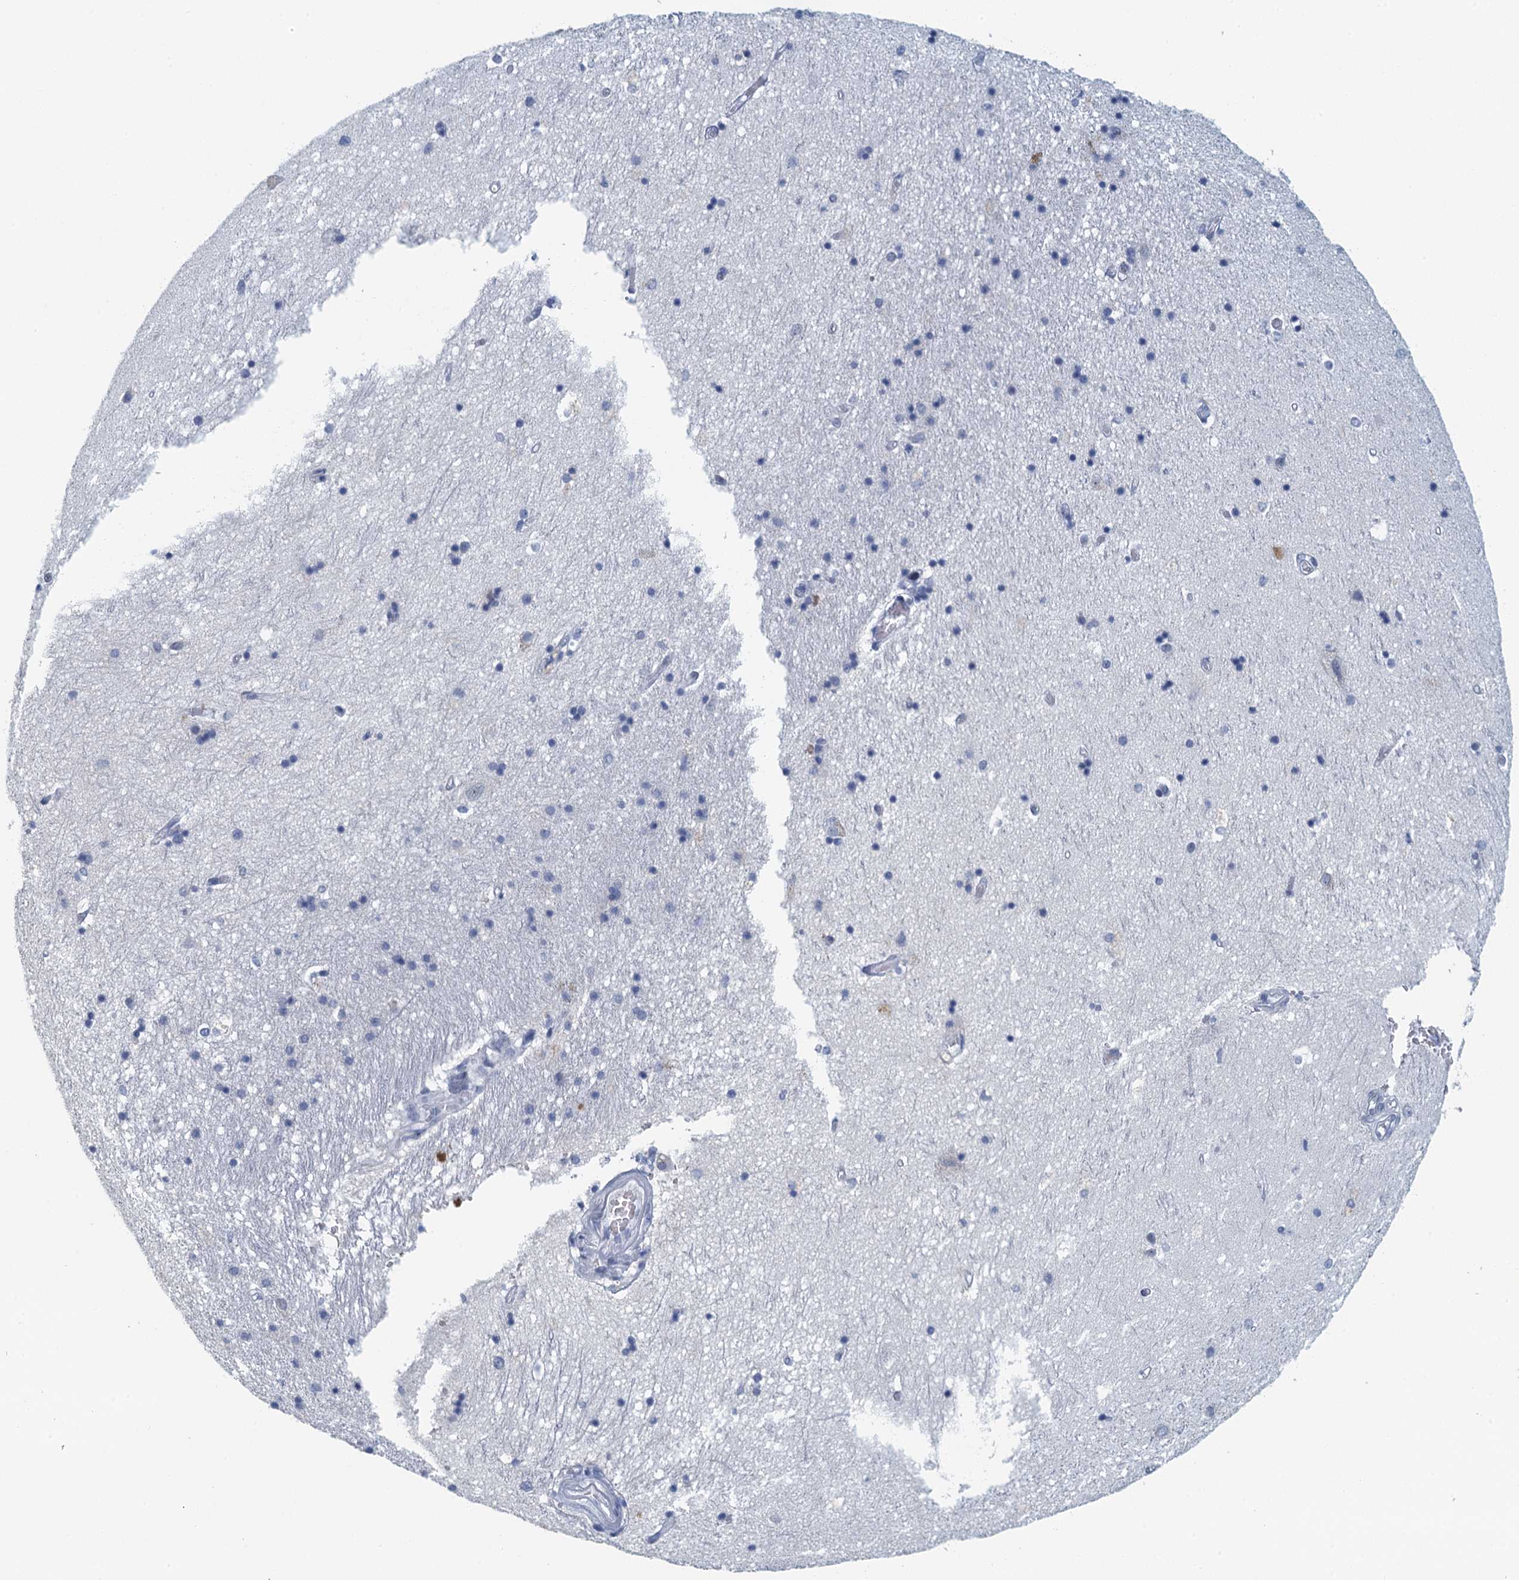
{"staining": {"intensity": "negative", "quantity": "none", "location": "none"}, "tissue": "hippocampus", "cell_type": "Glial cells", "image_type": "normal", "snomed": [{"axis": "morphology", "description": "Normal tissue, NOS"}, {"axis": "topography", "description": "Hippocampus"}], "caption": "The immunohistochemistry photomicrograph has no significant staining in glial cells of hippocampus.", "gene": "TTLL9", "patient": {"sex": "male", "age": 45}}